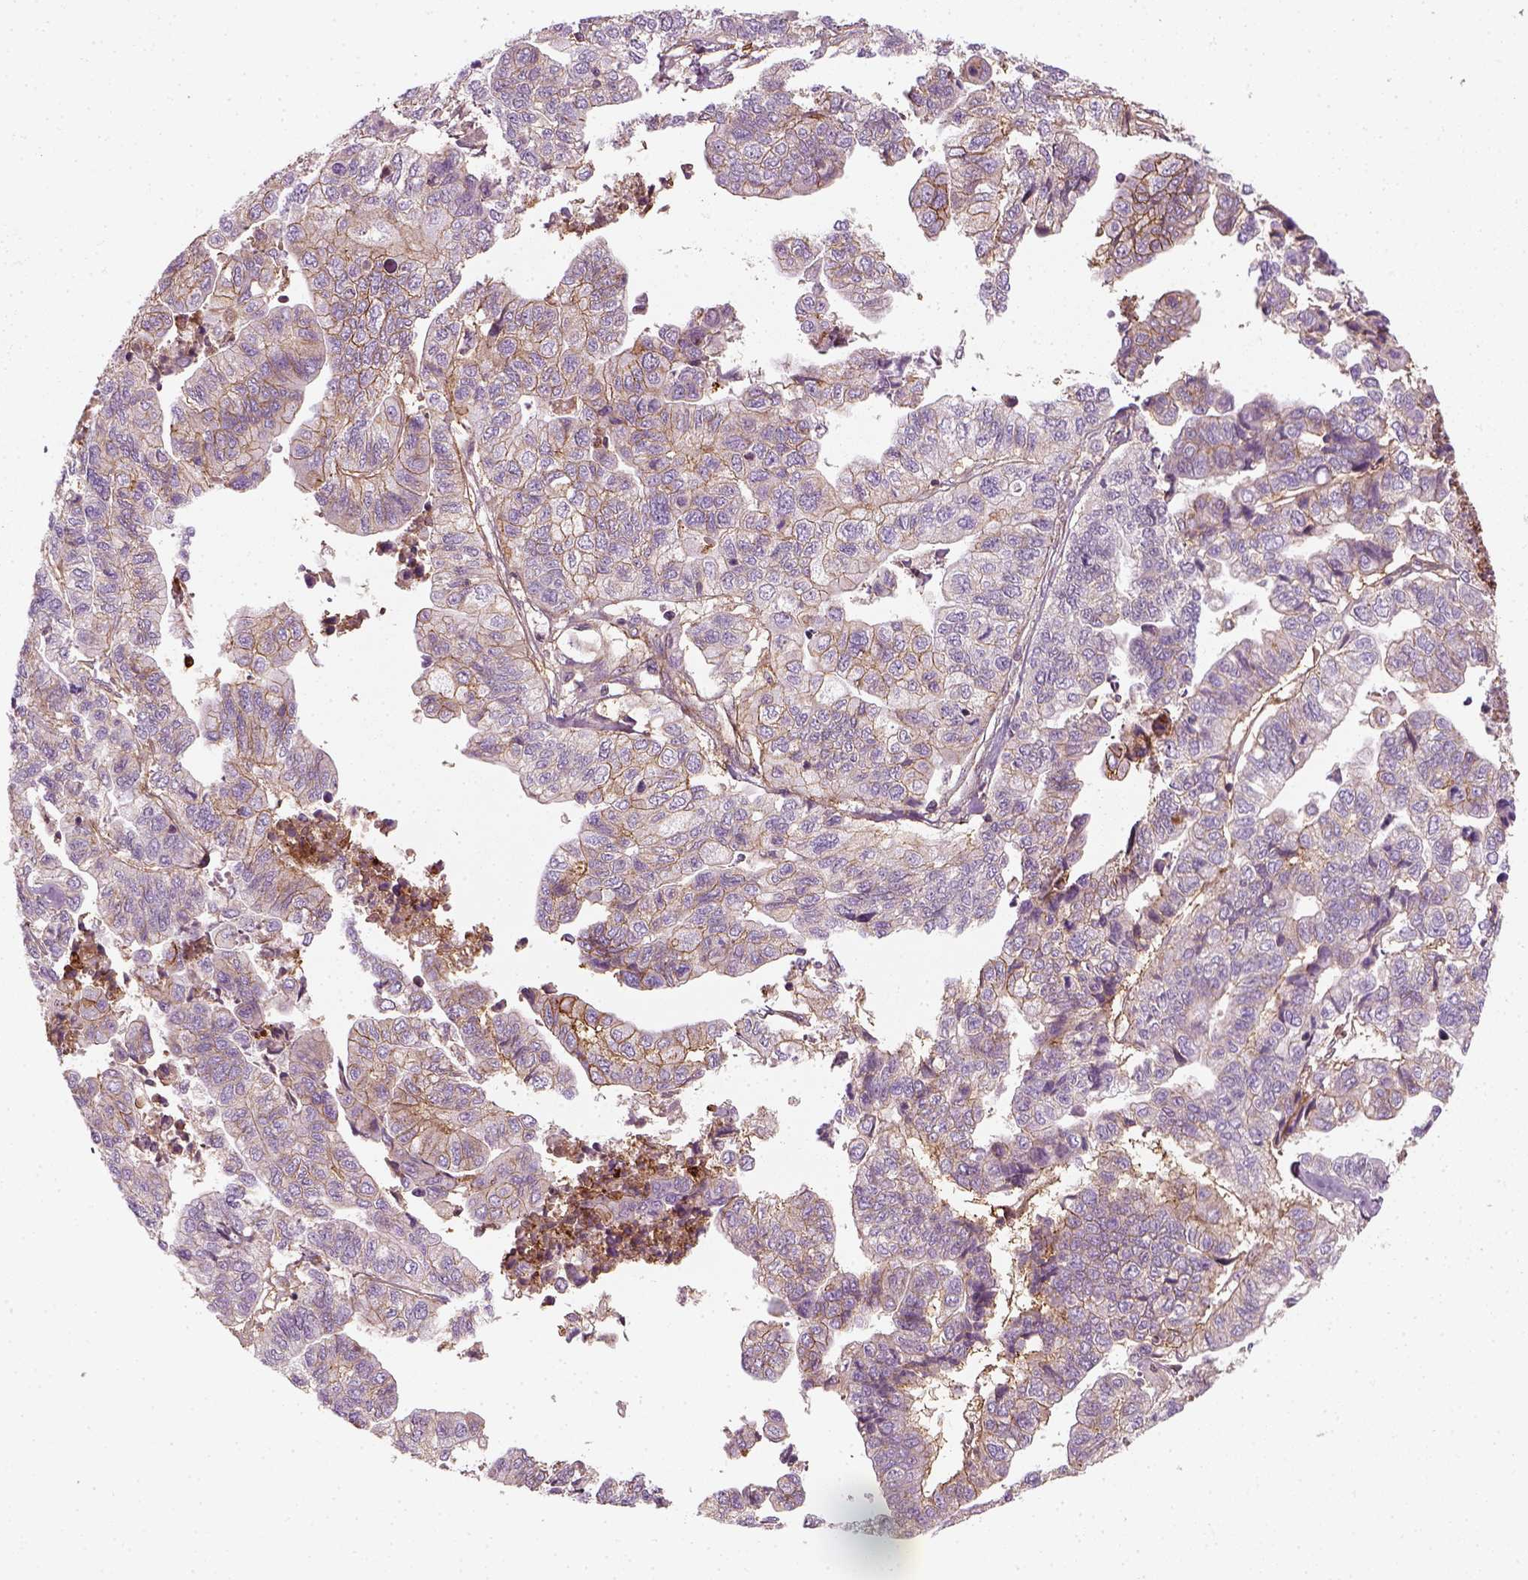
{"staining": {"intensity": "moderate", "quantity": "25%-75%", "location": "cytoplasmic/membranous"}, "tissue": "stomach cancer", "cell_type": "Tumor cells", "image_type": "cancer", "snomed": [{"axis": "morphology", "description": "Adenocarcinoma, NOS"}, {"axis": "topography", "description": "Stomach, upper"}], "caption": "Moderate cytoplasmic/membranous positivity for a protein is present in about 25%-75% of tumor cells of stomach cancer using immunohistochemistry.", "gene": "NPTN", "patient": {"sex": "female", "age": 67}}